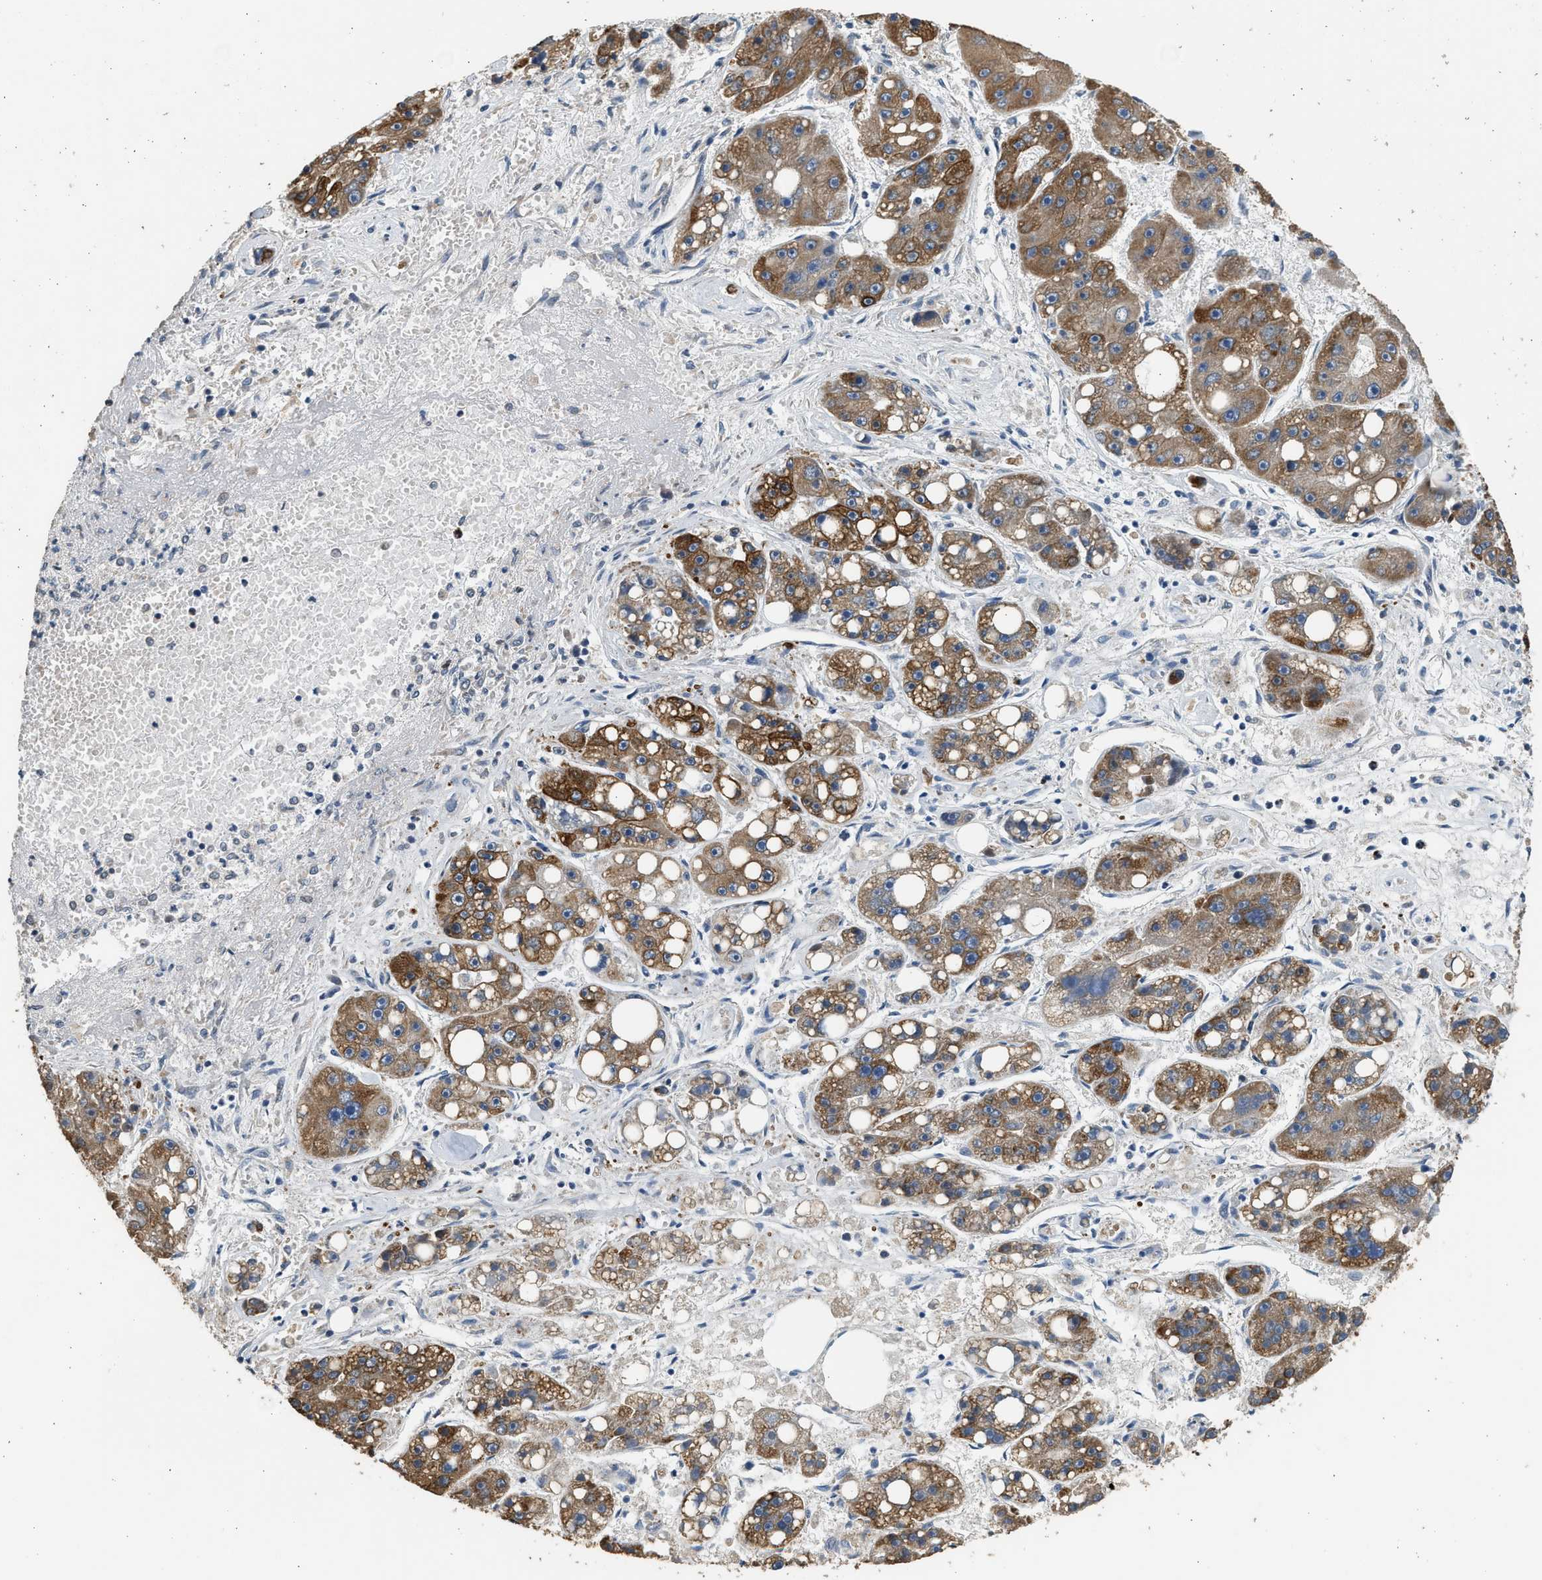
{"staining": {"intensity": "moderate", "quantity": ">75%", "location": "cytoplasmic/membranous"}, "tissue": "liver cancer", "cell_type": "Tumor cells", "image_type": "cancer", "snomed": [{"axis": "morphology", "description": "Carcinoma, Hepatocellular, NOS"}, {"axis": "topography", "description": "Liver"}], "caption": "This is a micrograph of immunohistochemistry staining of liver cancer (hepatocellular carcinoma), which shows moderate expression in the cytoplasmic/membranous of tumor cells.", "gene": "PCLO", "patient": {"sex": "female", "age": 61}}